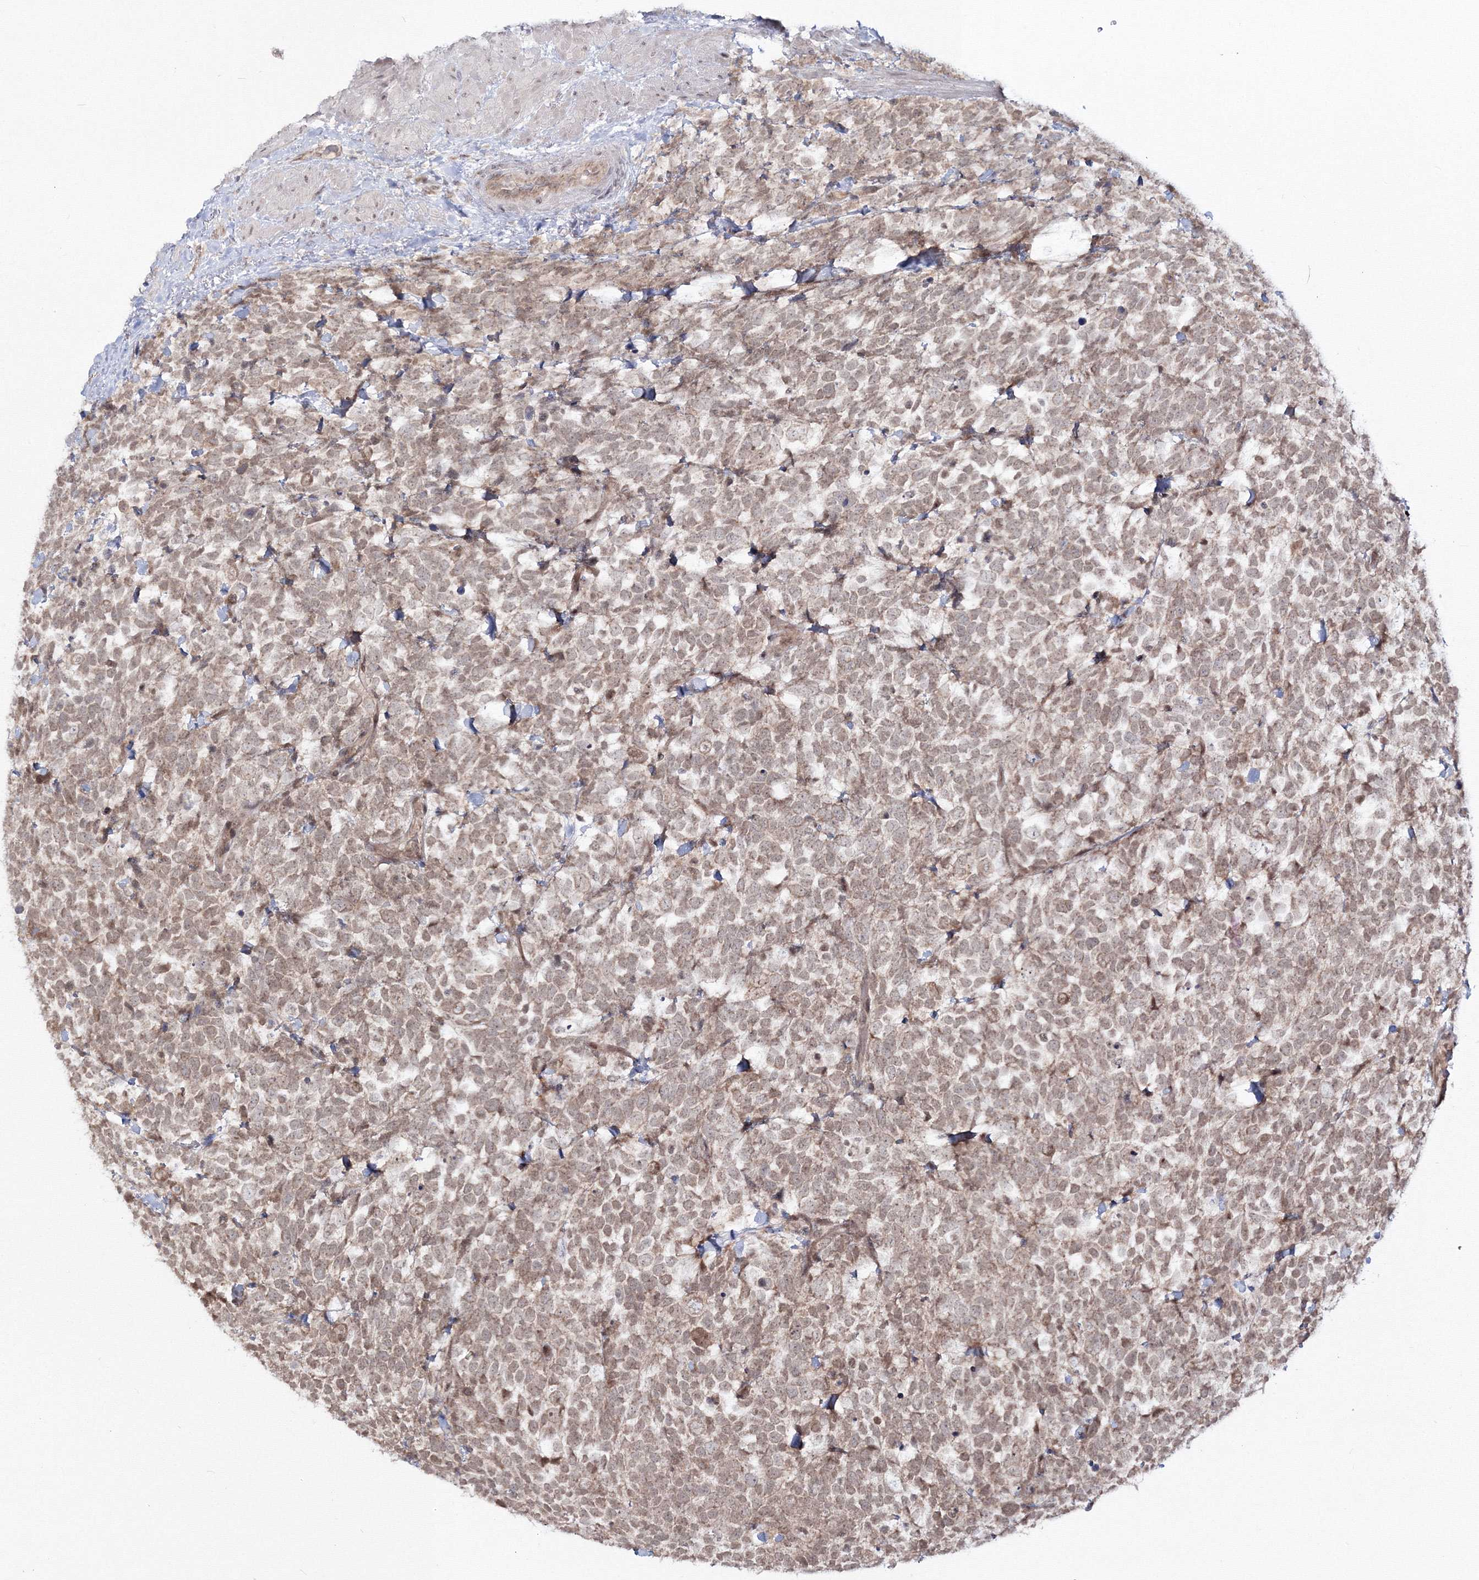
{"staining": {"intensity": "moderate", "quantity": ">75%", "location": "nuclear"}, "tissue": "urothelial cancer", "cell_type": "Tumor cells", "image_type": "cancer", "snomed": [{"axis": "morphology", "description": "Urothelial carcinoma, High grade"}, {"axis": "topography", "description": "Urinary bladder"}], "caption": "IHC histopathology image of neoplastic tissue: urothelial cancer stained using IHC reveals medium levels of moderate protein expression localized specifically in the nuclear of tumor cells, appearing as a nuclear brown color.", "gene": "ZFAND6", "patient": {"sex": "female", "age": 82}}